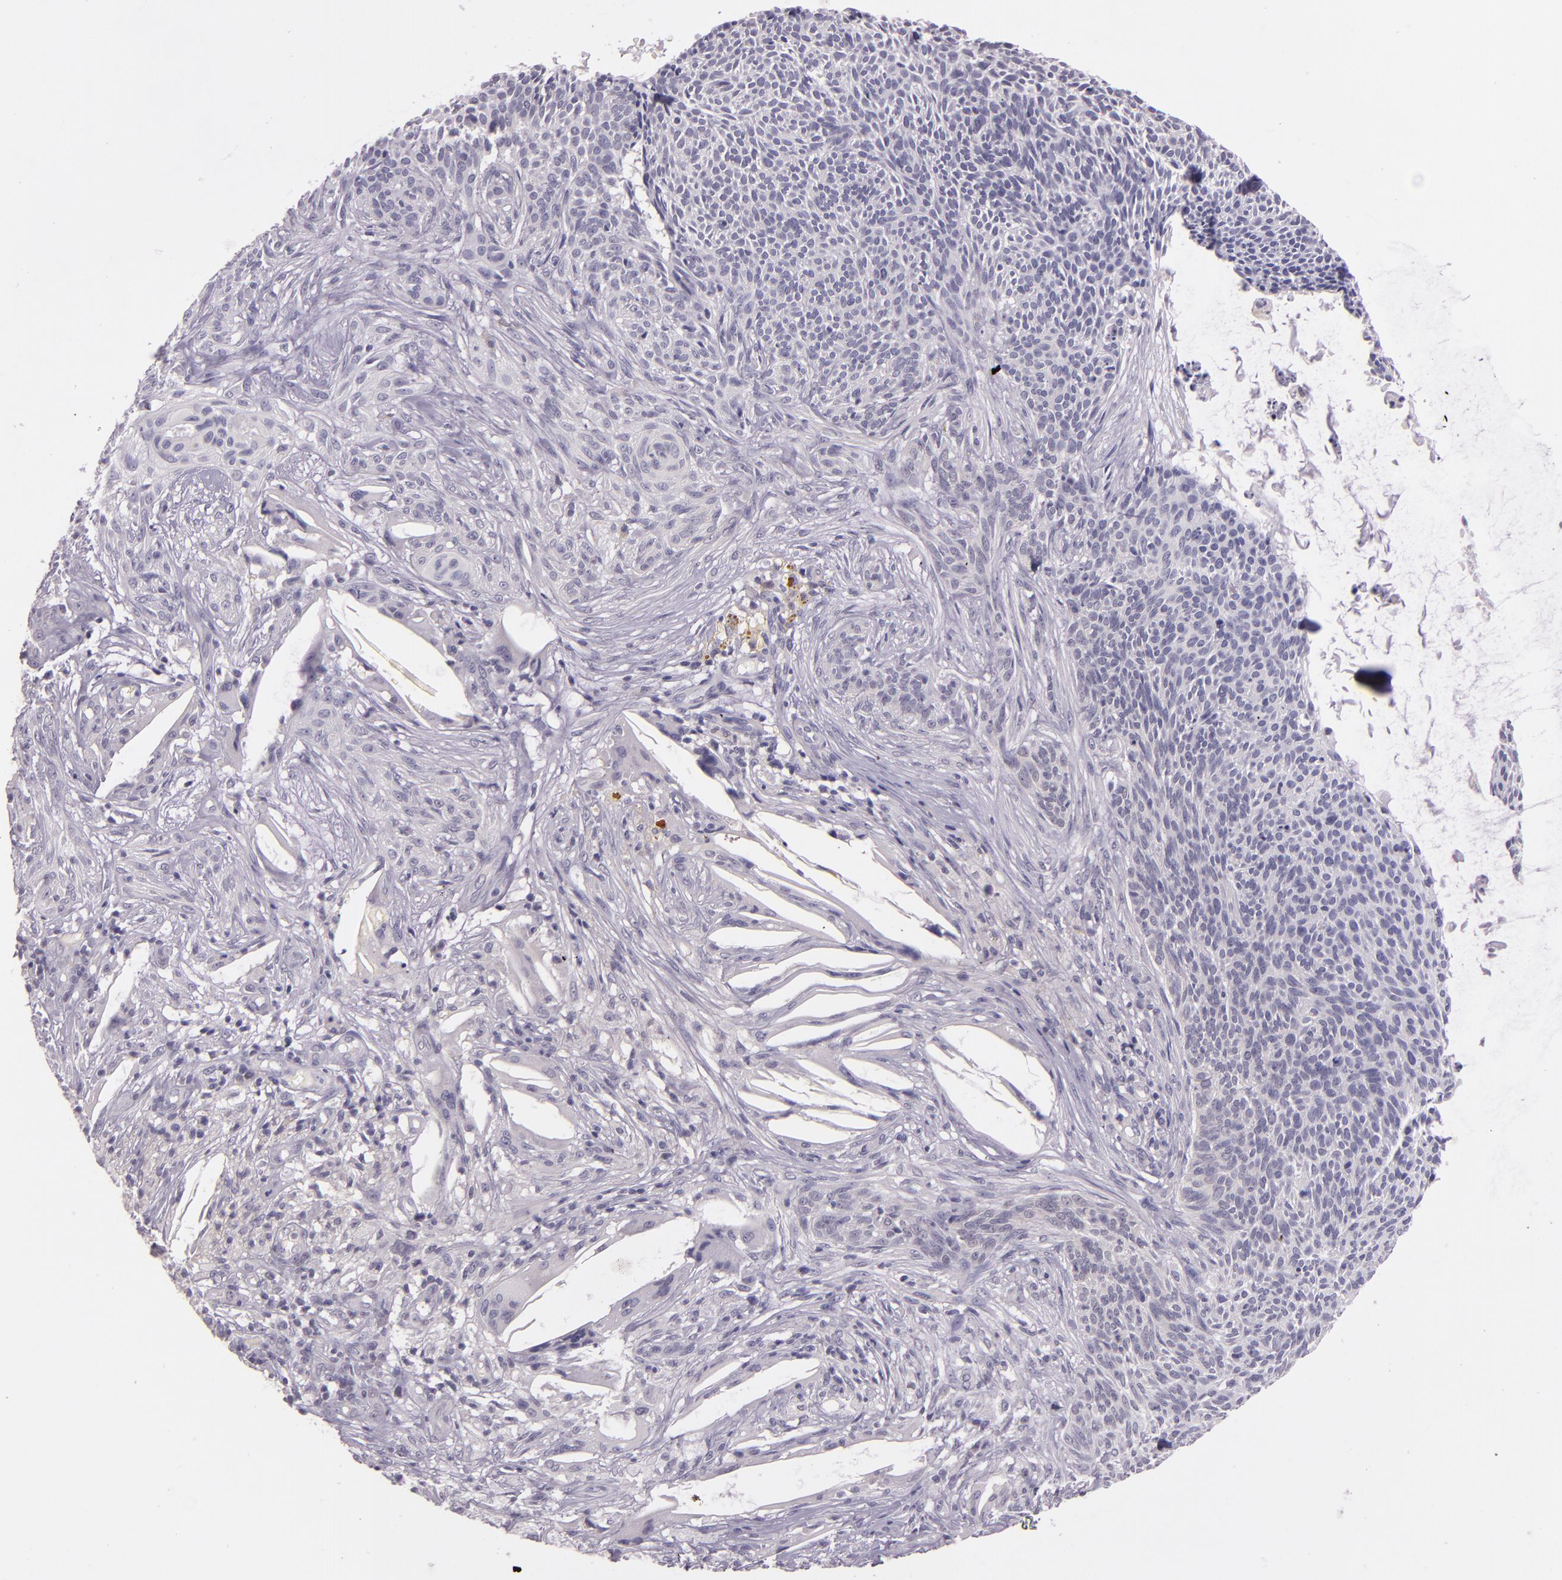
{"staining": {"intensity": "negative", "quantity": "none", "location": "none"}, "tissue": "skin cancer", "cell_type": "Tumor cells", "image_type": "cancer", "snomed": [{"axis": "morphology", "description": "Basal cell carcinoma"}, {"axis": "topography", "description": "Skin"}], "caption": "IHC image of skin cancer stained for a protein (brown), which displays no staining in tumor cells.", "gene": "HSPA8", "patient": {"sex": "male", "age": 84}}